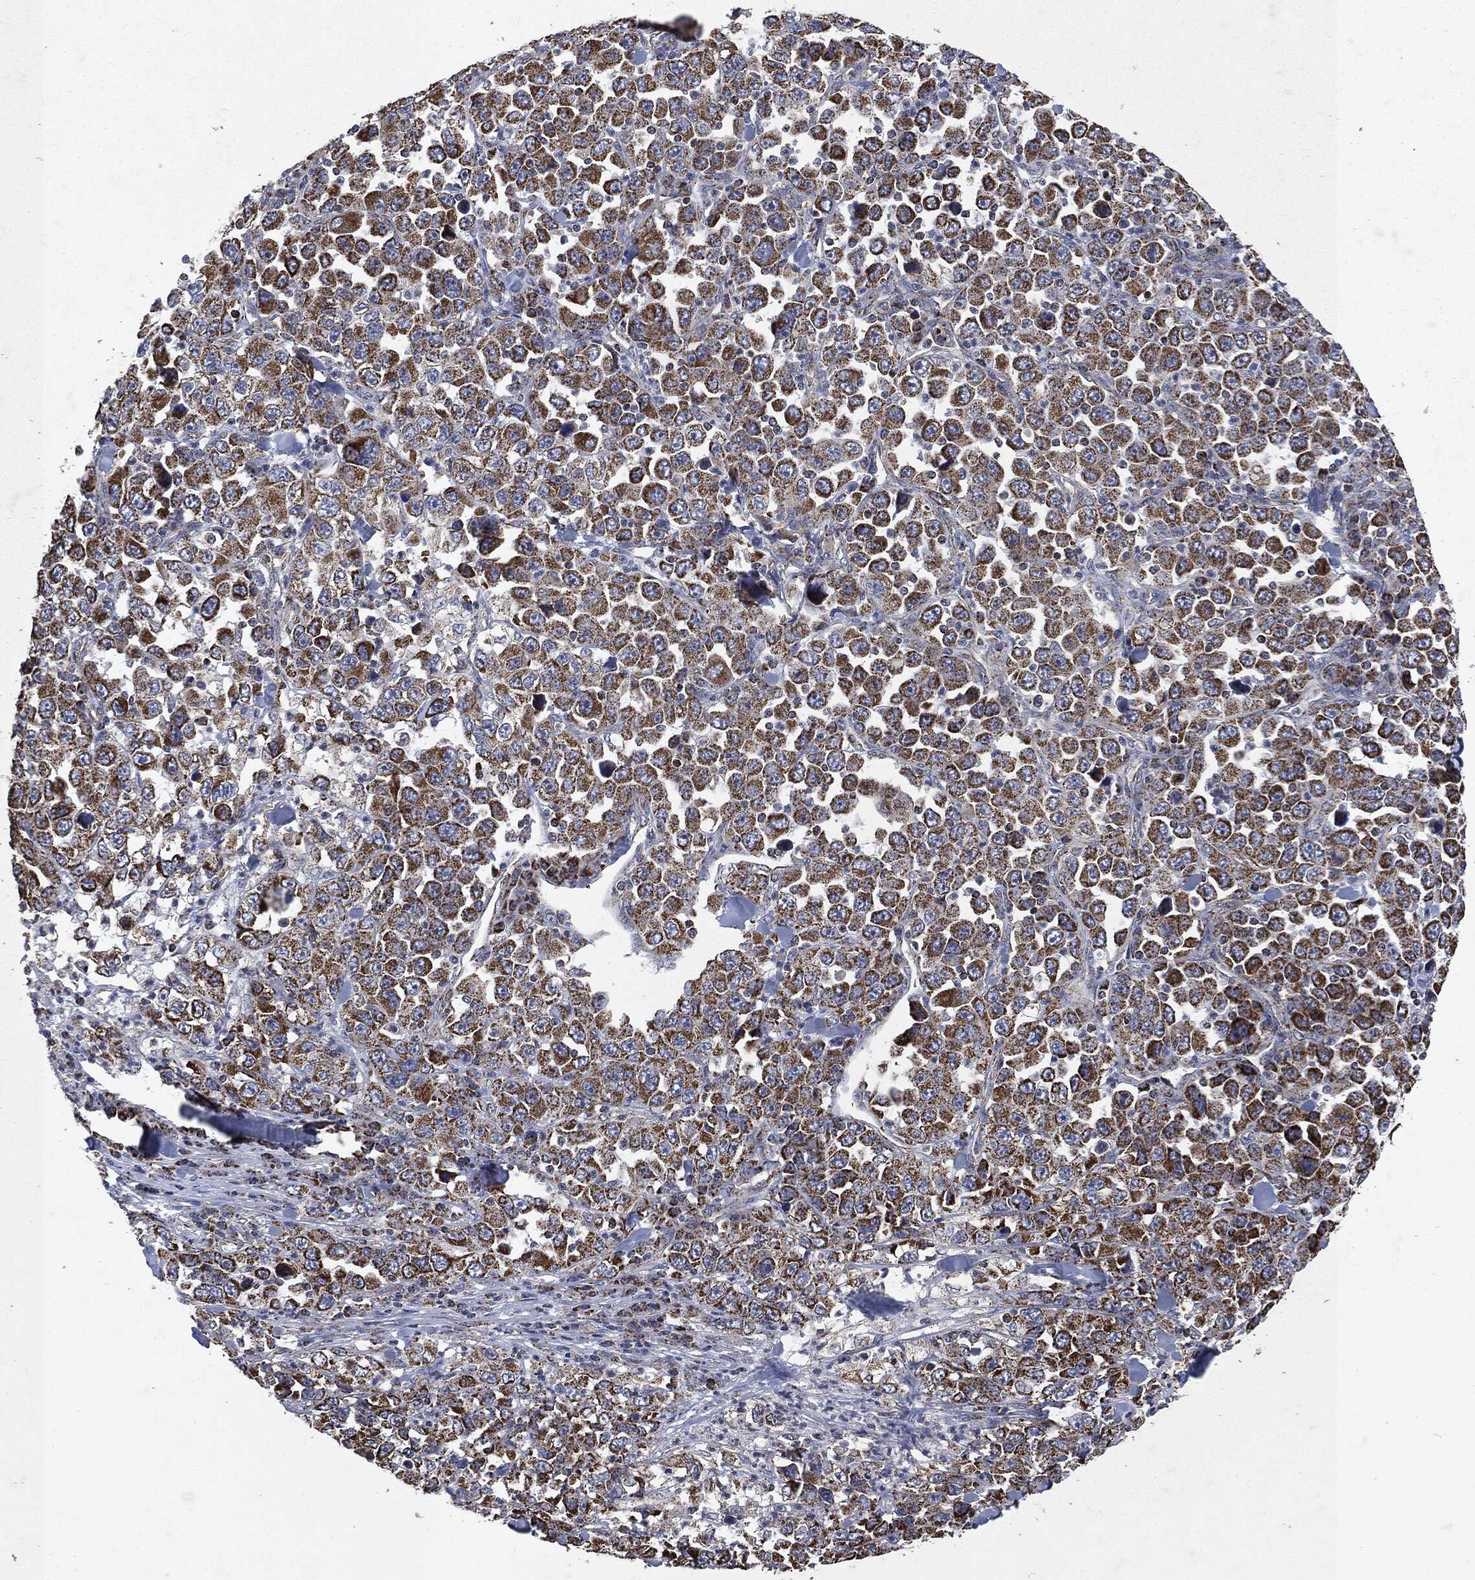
{"staining": {"intensity": "strong", "quantity": ">75%", "location": "cytoplasmic/membranous"}, "tissue": "stomach cancer", "cell_type": "Tumor cells", "image_type": "cancer", "snomed": [{"axis": "morphology", "description": "Normal tissue, NOS"}, {"axis": "morphology", "description": "Adenocarcinoma, NOS"}, {"axis": "topography", "description": "Stomach, upper"}, {"axis": "topography", "description": "Stomach"}], "caption": "A high-resolution photomicrograph shows immunohistochemistry (IHC) staining of stomach adenocarcinoma, which demonstrates strong cytoplasmic/membranous positivity in about >75% of tumor cells. (Brightfield microscopy of DAB IHC at high magnification).", "gene": "RYK", "patient": {"sex": "male", "age": 59}}